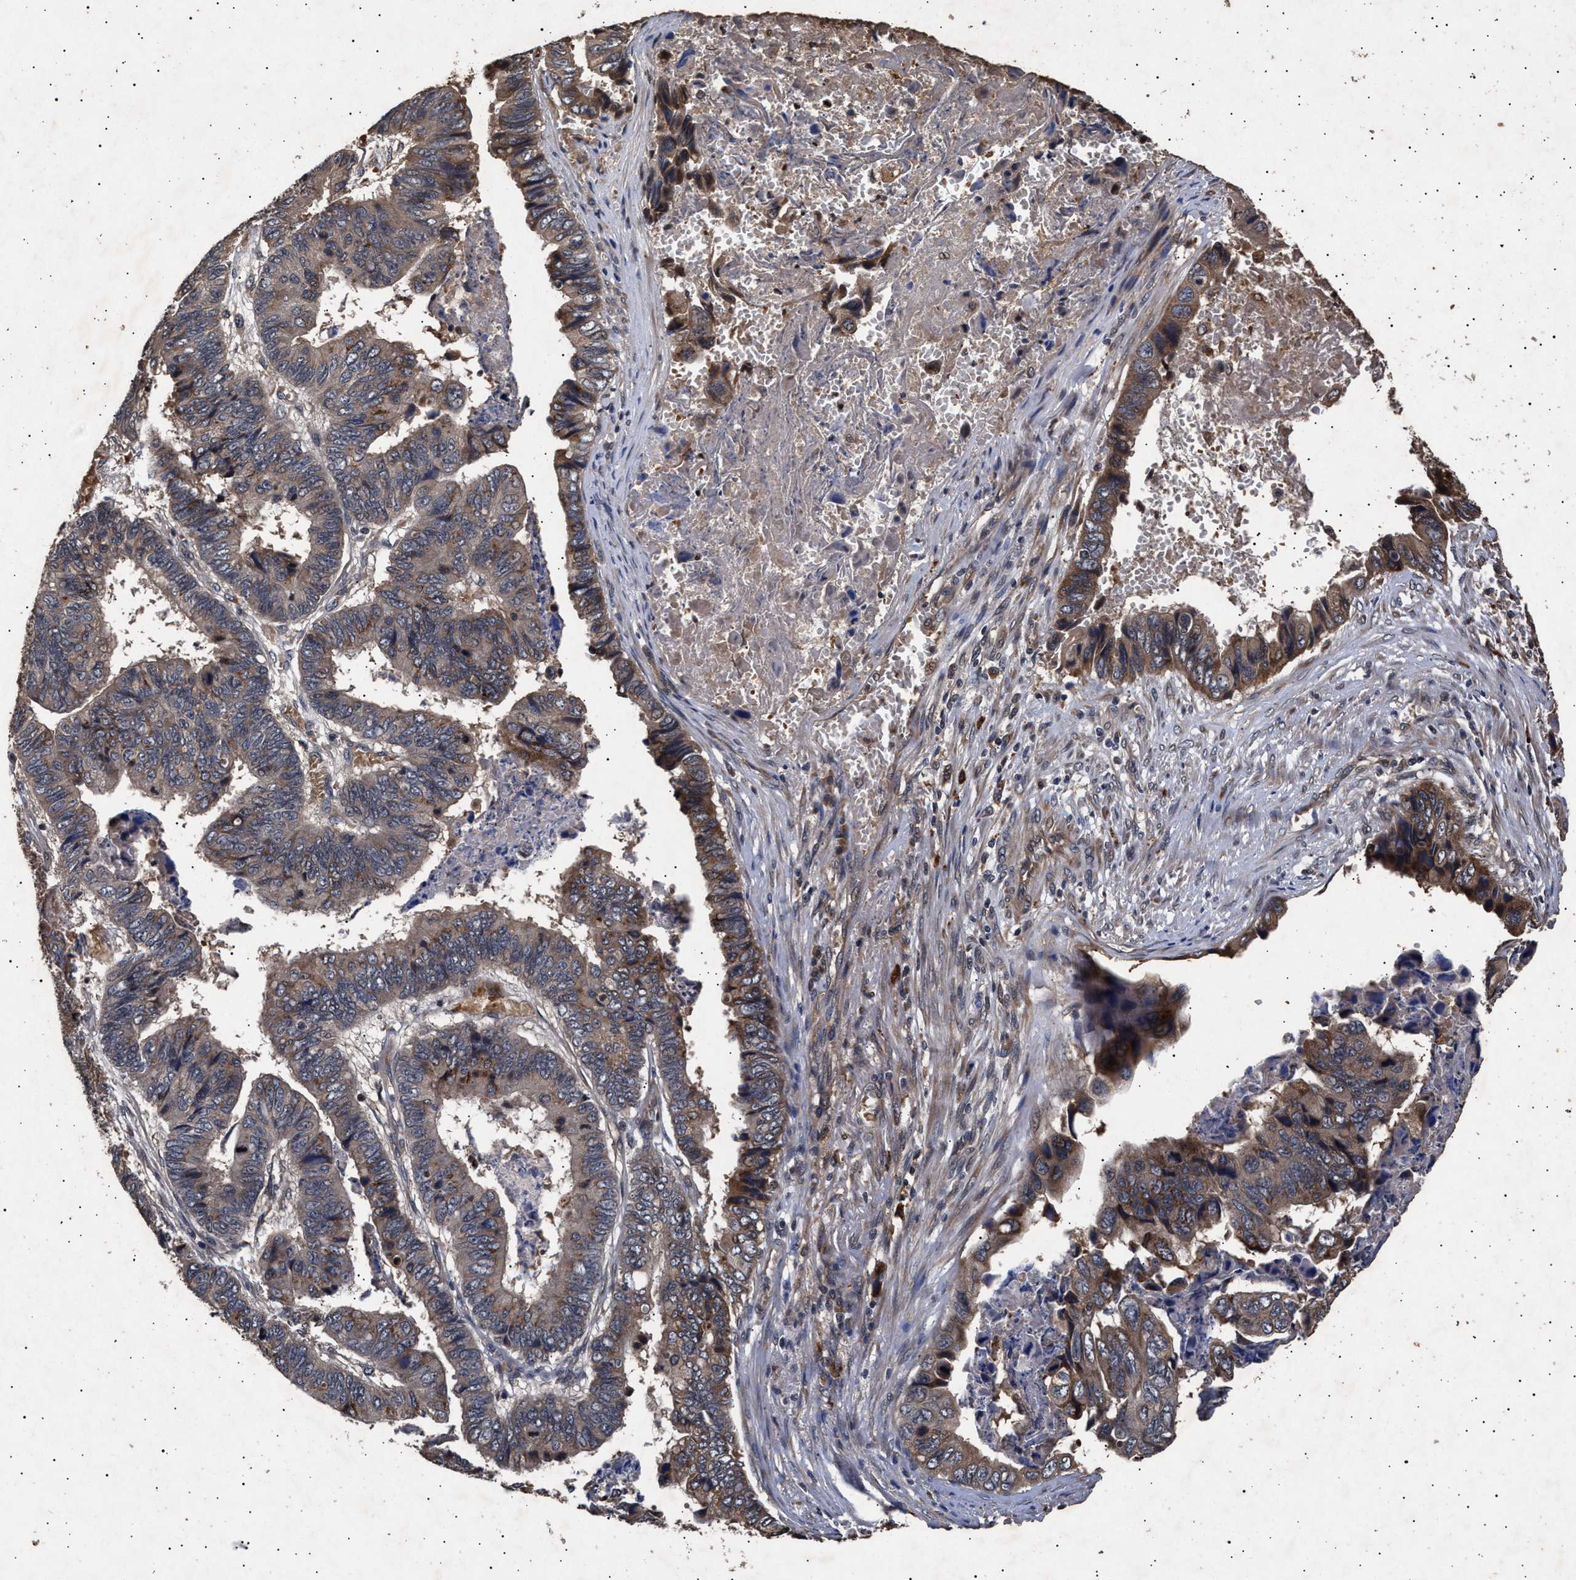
{"staining": {"intensity": "moderate", "quantity": "25%-75%", "location": "cytoplasmic/membranous"}, "tissue": "stomach cancer", "cell_type": "Tumor cells", "image_type": "cancer", "snomed": [{"axis": "morphology", "description": "Adenocarcinoma, NOS"}, {"axis": "topography", "description": "Stomach, lower"}], "caption": "High-power microscopy captured an IHC image of stomach adenocarcinoma, revealing moderate cytoplasmic/membranous staining in about 25%-75% of tumor cells.", "gene": "ITGB5", "patient": {"sex": "male", "age": 77}}